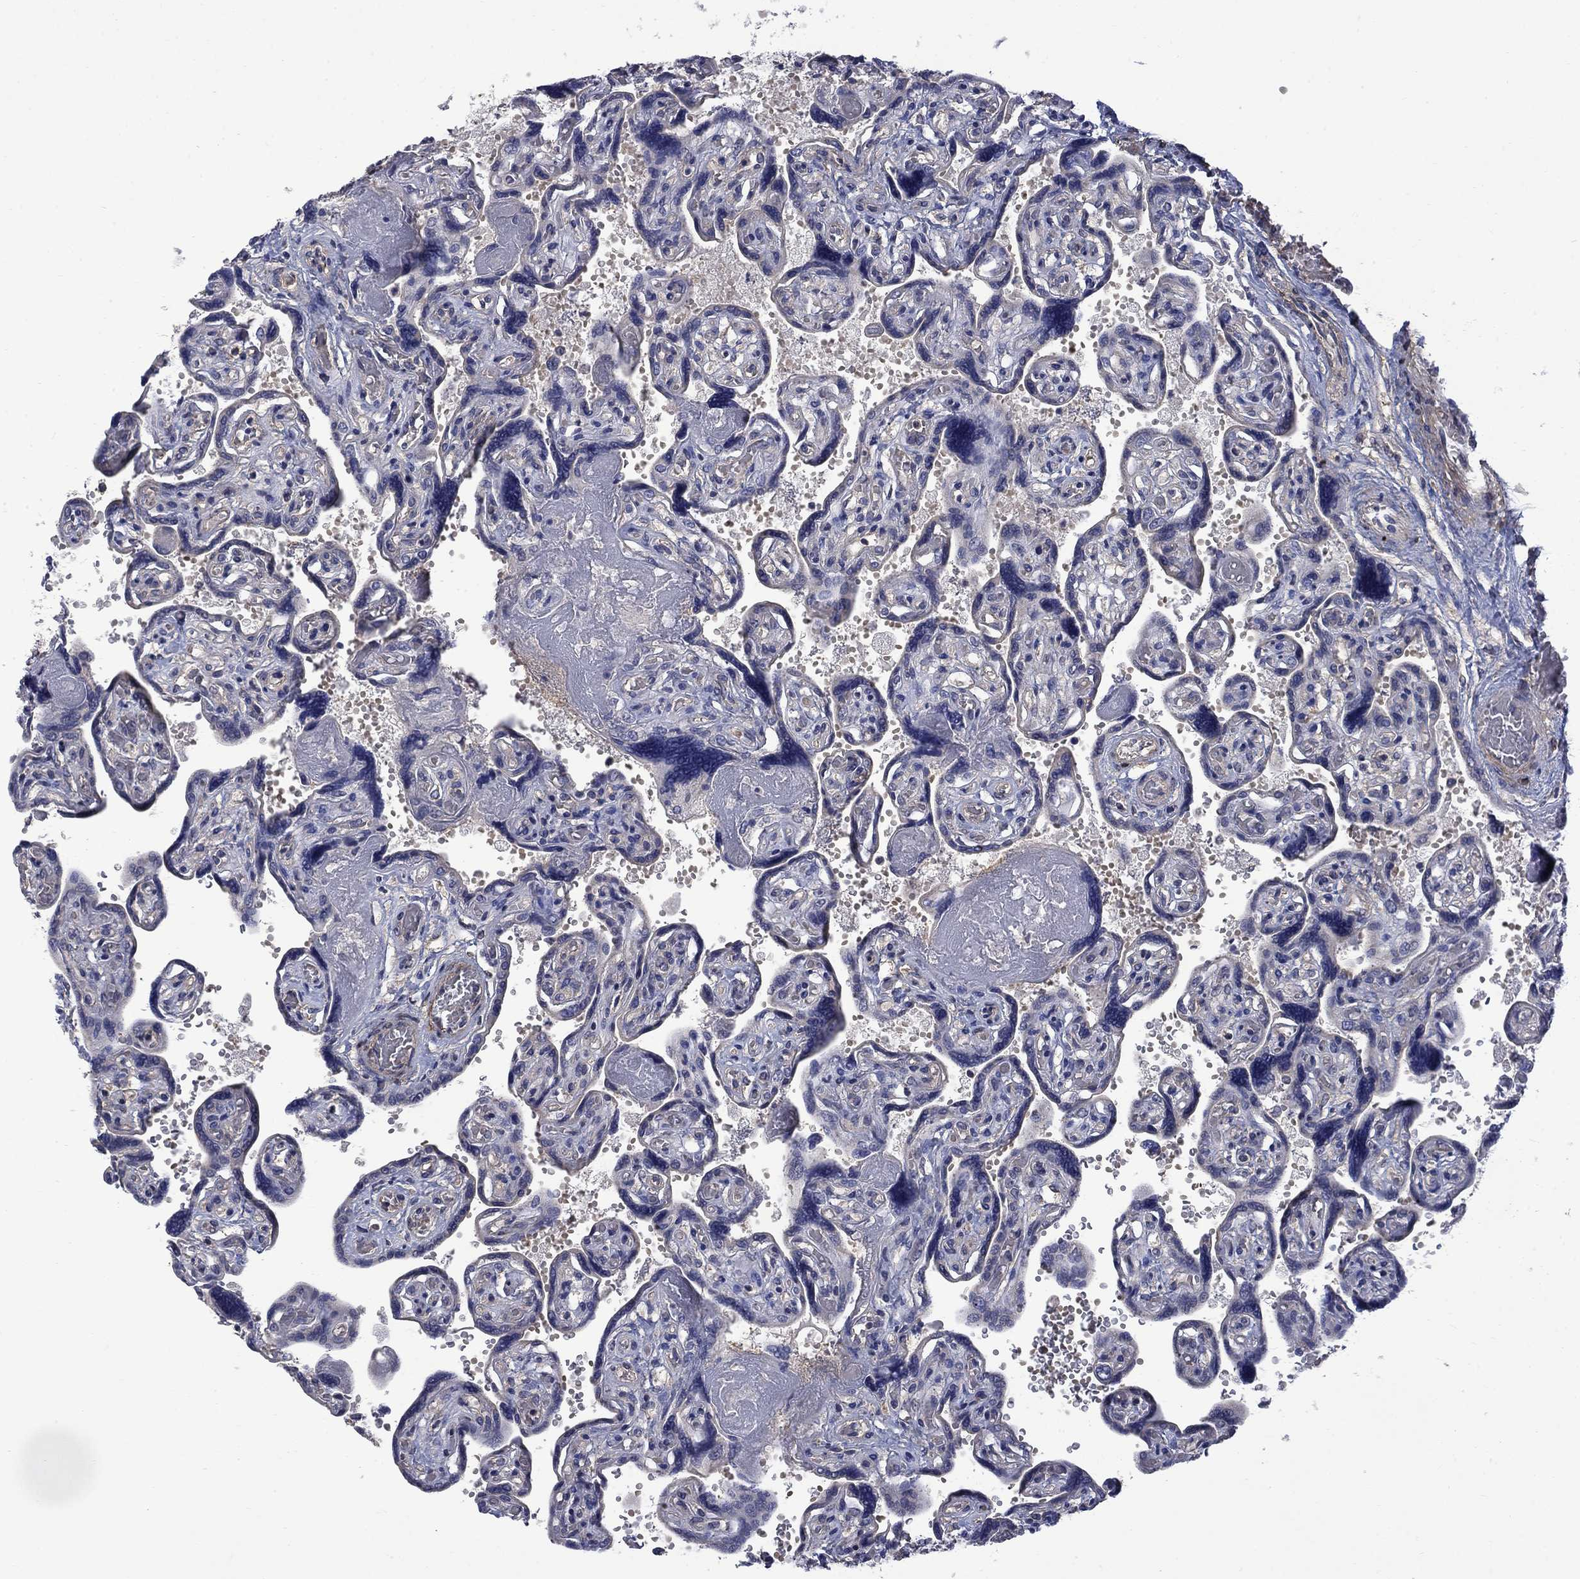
{"staining": {"intensity": "weak", "quantity": ">75%", "location": "cytoplasmic/membranous"}, "tissue": "placenta", "cell_type": "Decidual cells", "image_type": "normal", "snomed": [{"axis": "morphology", "description": "Normal tissue, NOS"}, {"axis": "topography", "description": "Placenta"}], "caption": "The image shows immunohistochemical staining of unremarkable placenta. There is weak cytoplasmic/membranous expression is present in approximately >75% of decidual cells.", "gene": "HSPA12A", "patient": {"sex": "female", "age": 32}}